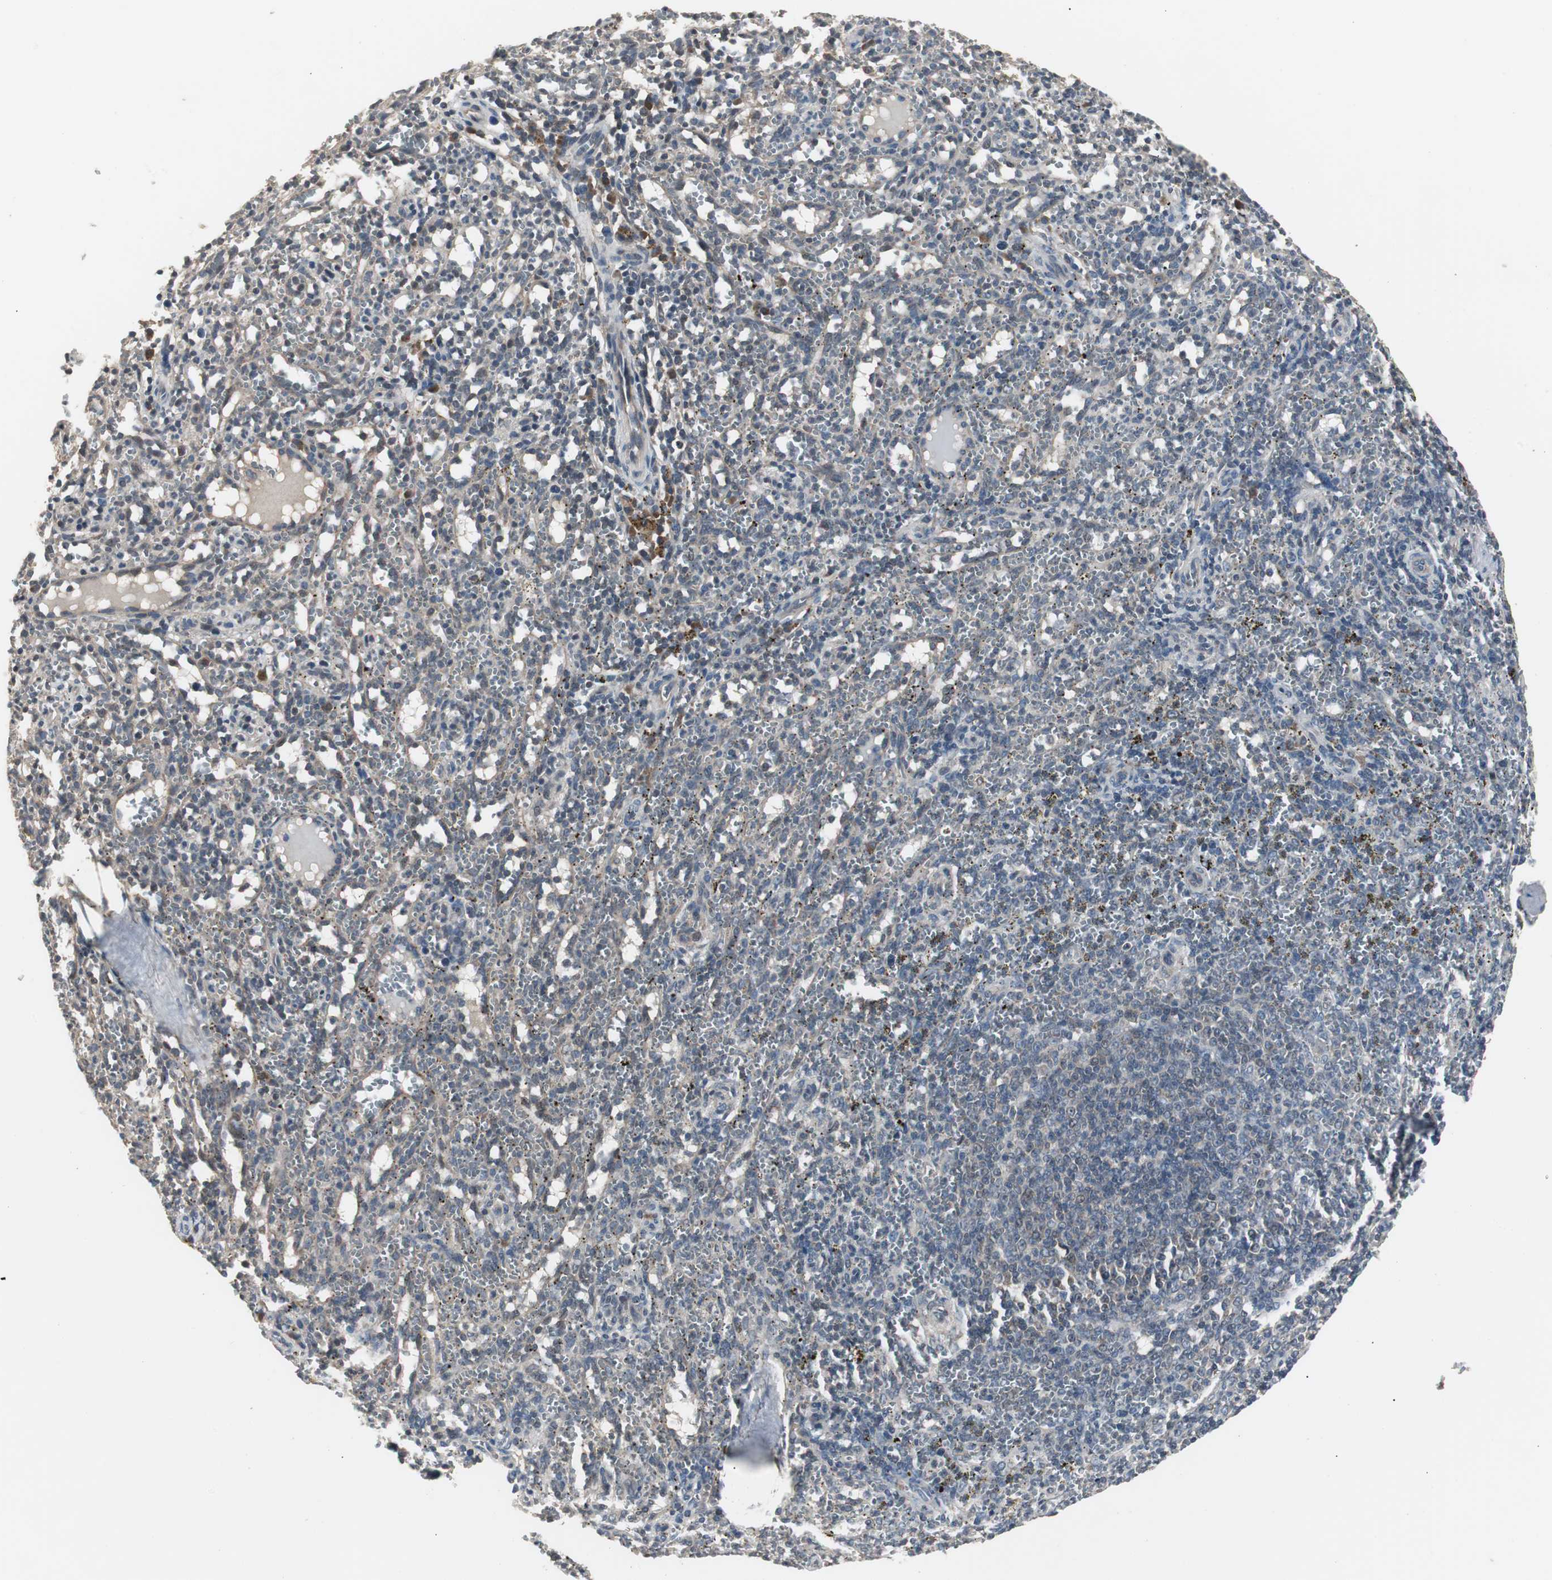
{"staining": {"intensity": "weak", "quantity": "<25%", "location": "cytoplasmic/membranous"}, "tissue": "spleen", "cell_type": "Cells in red pulp", "image_type": "normal", "snomed": [{"axis": "morphology", "description": "Normal tissue, NOS"}, {"axis": "topography", "description": "Spleen"}], "caption": "This photomicrograph is of benign spleen stained with immunohistochemistry (IHC) to label a protein in brown with the nuclei are counter-stained blue. There is no positivity in cells in red pulp. (DAB (3,3'-diaminobenzidine) immunohistochemistry (IHC) with hematoxylin counter stain).", "gene": "ZMPSTE24", "patient": {"sex": "female", "age": 10}}